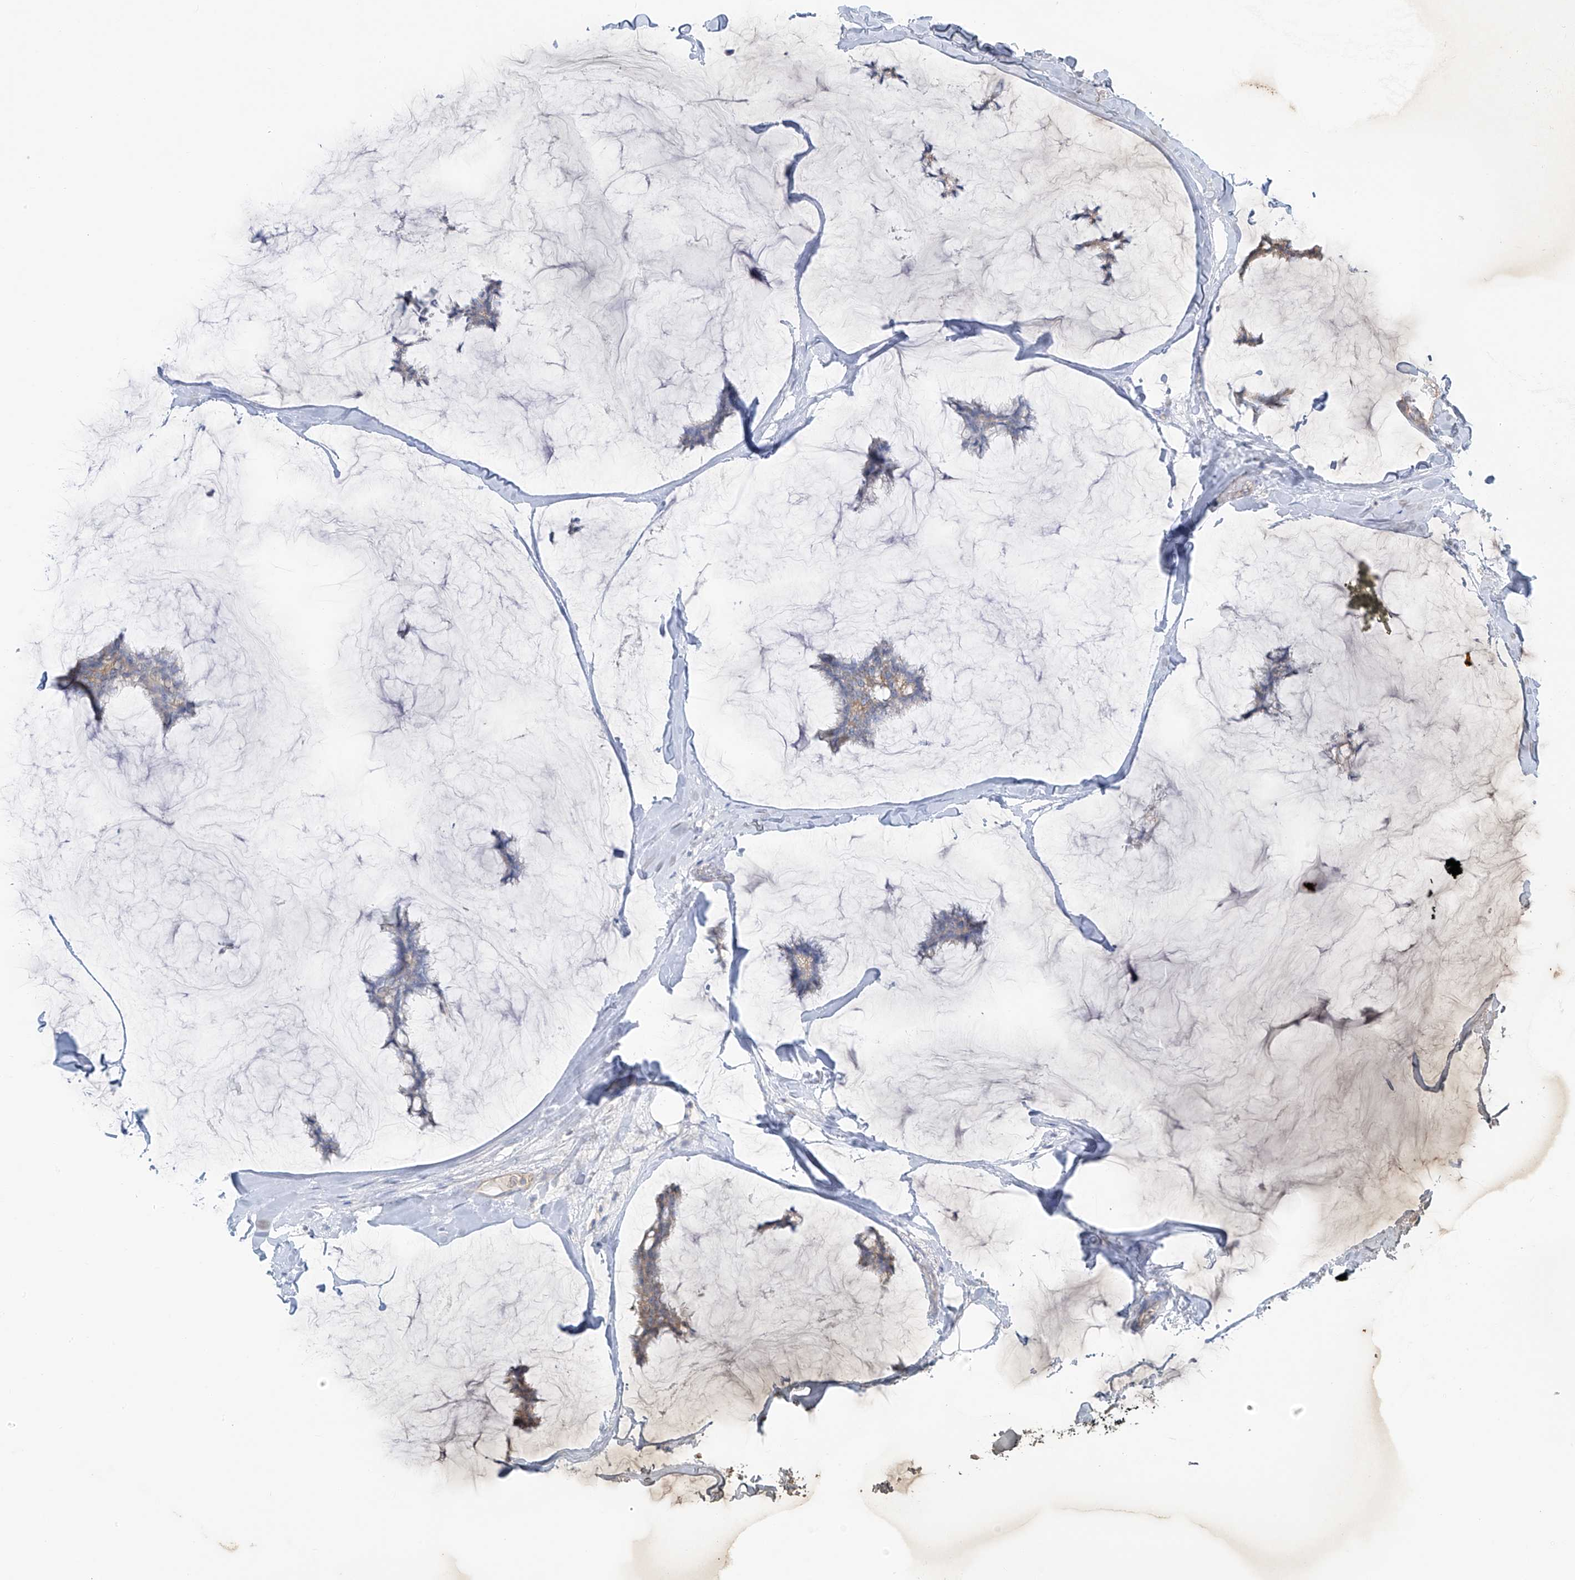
{"staining": {"intensity": "negative", "quantity": "none", "location": "none"}, "tissue": "breast cancer", "cell_type": "Tumor cells", "image_type": "cancer", "snomed": [{"axis": "morphology", "description": "Duct carcinoma"}, {"axis": "topography", "description": "Breast"}], "caption": "Histopathology image shows no protein expression in tumor cells of breast cancer tissue. (DAB (3,3'-diaminobenzidine) IHC visualized using brightfield microscopy, high magnification).", "gene": "VAMP5", "patient": {"sex": "female", "age": 93}}